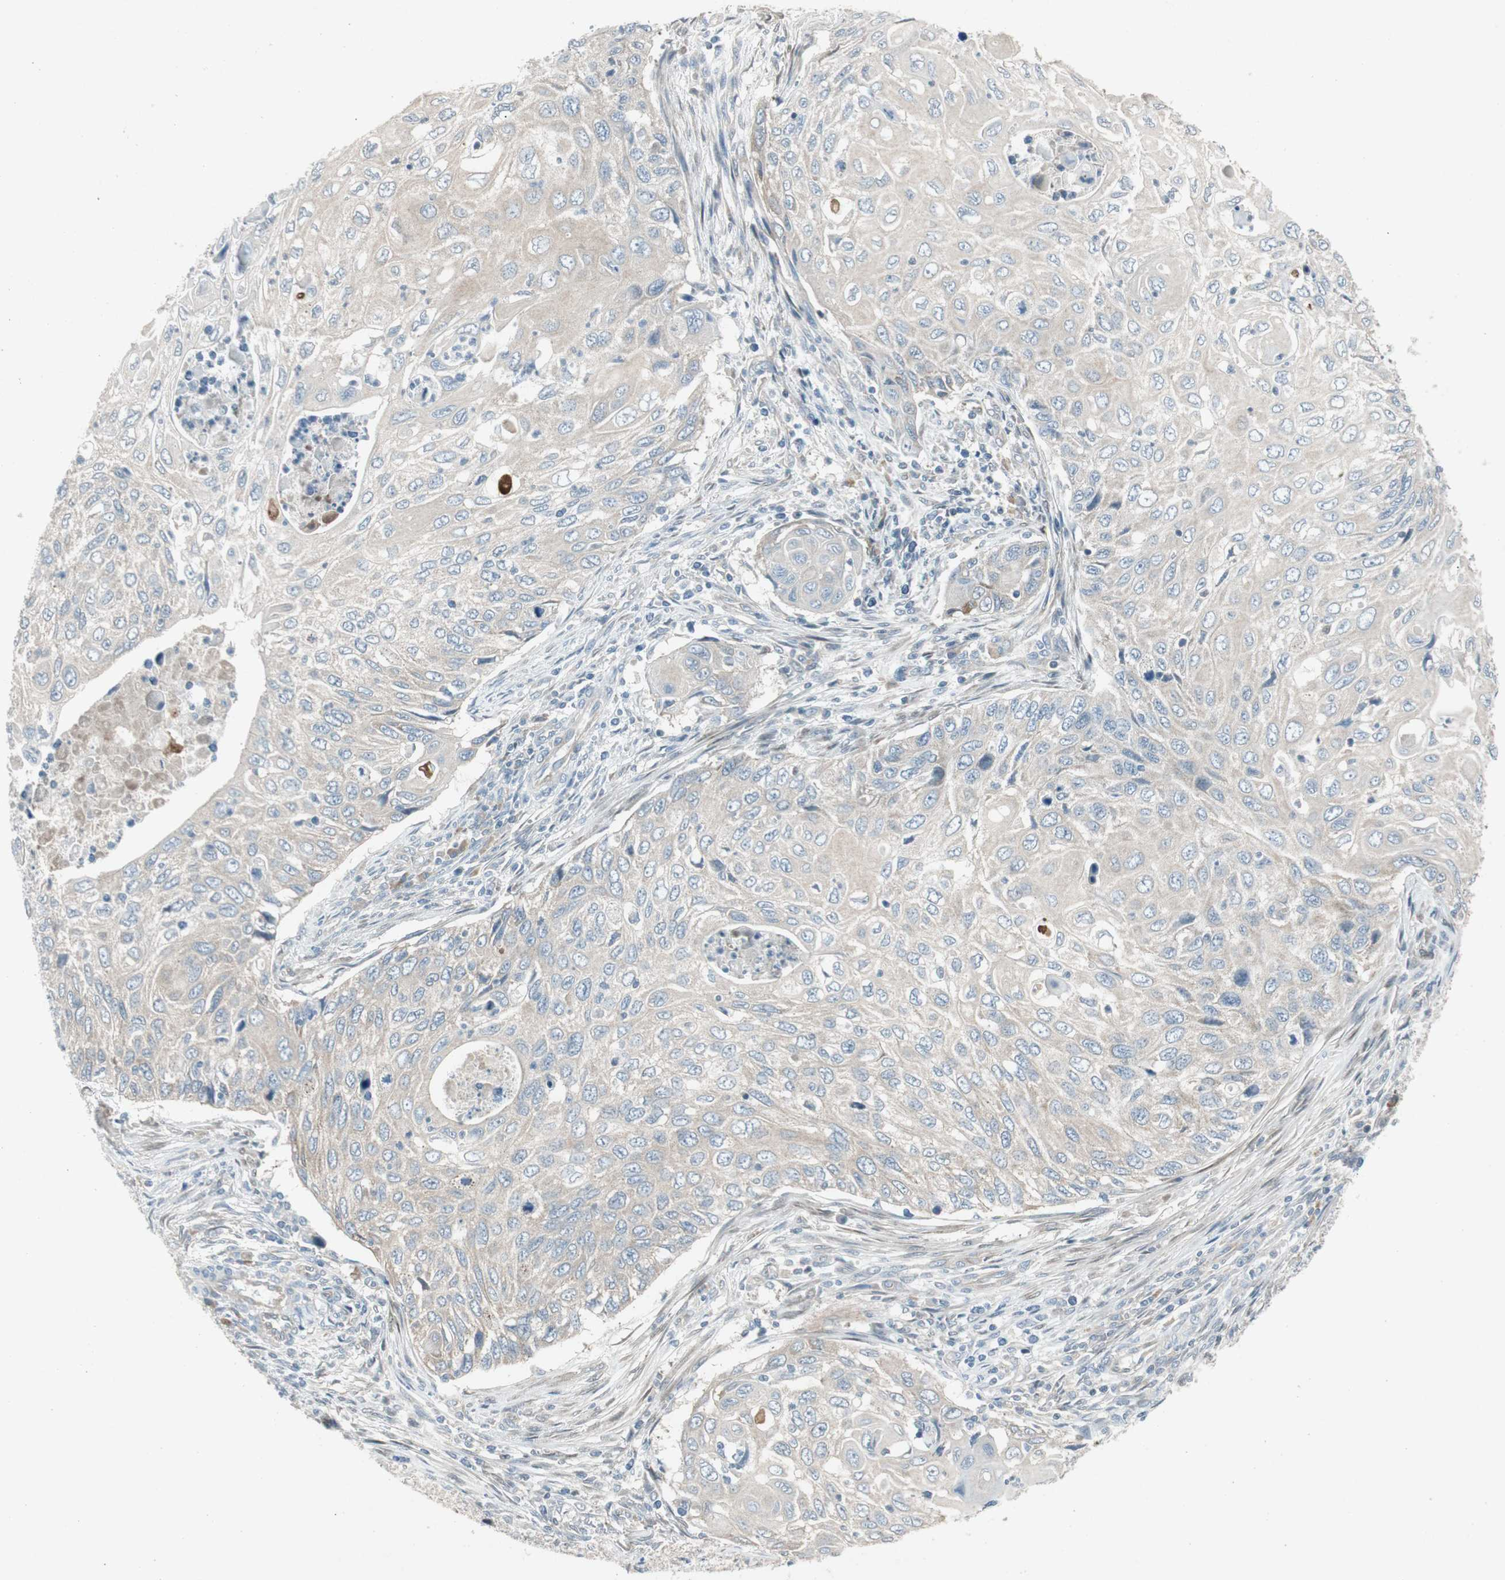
{"staining": {"intensity": "weak", "quantity": "25%-75%", "location": "cytoplasmic/membranous"}, "tissue": "cervical cancer", "cell_type": "Tumor cells", "image_type": "cancer", "snomed": [{"axis": "morphology", "description": "Squamous cell carcinoma, NOS"}, {"axis": "topography", "description": "Cervix"}], "caption": "Brown immunohistochemical staining in human cervical squamous cell carcinoma shows weak cytoplasmic/membranous staining in approximately 25%-75% of tumor cells. (DAB (3,3'-diaminobenzidine) IHC, brown staining for protein, blue staining for nuclei).", "gene": "PANK2", "patient": {"sex": "female", "age": 70}}